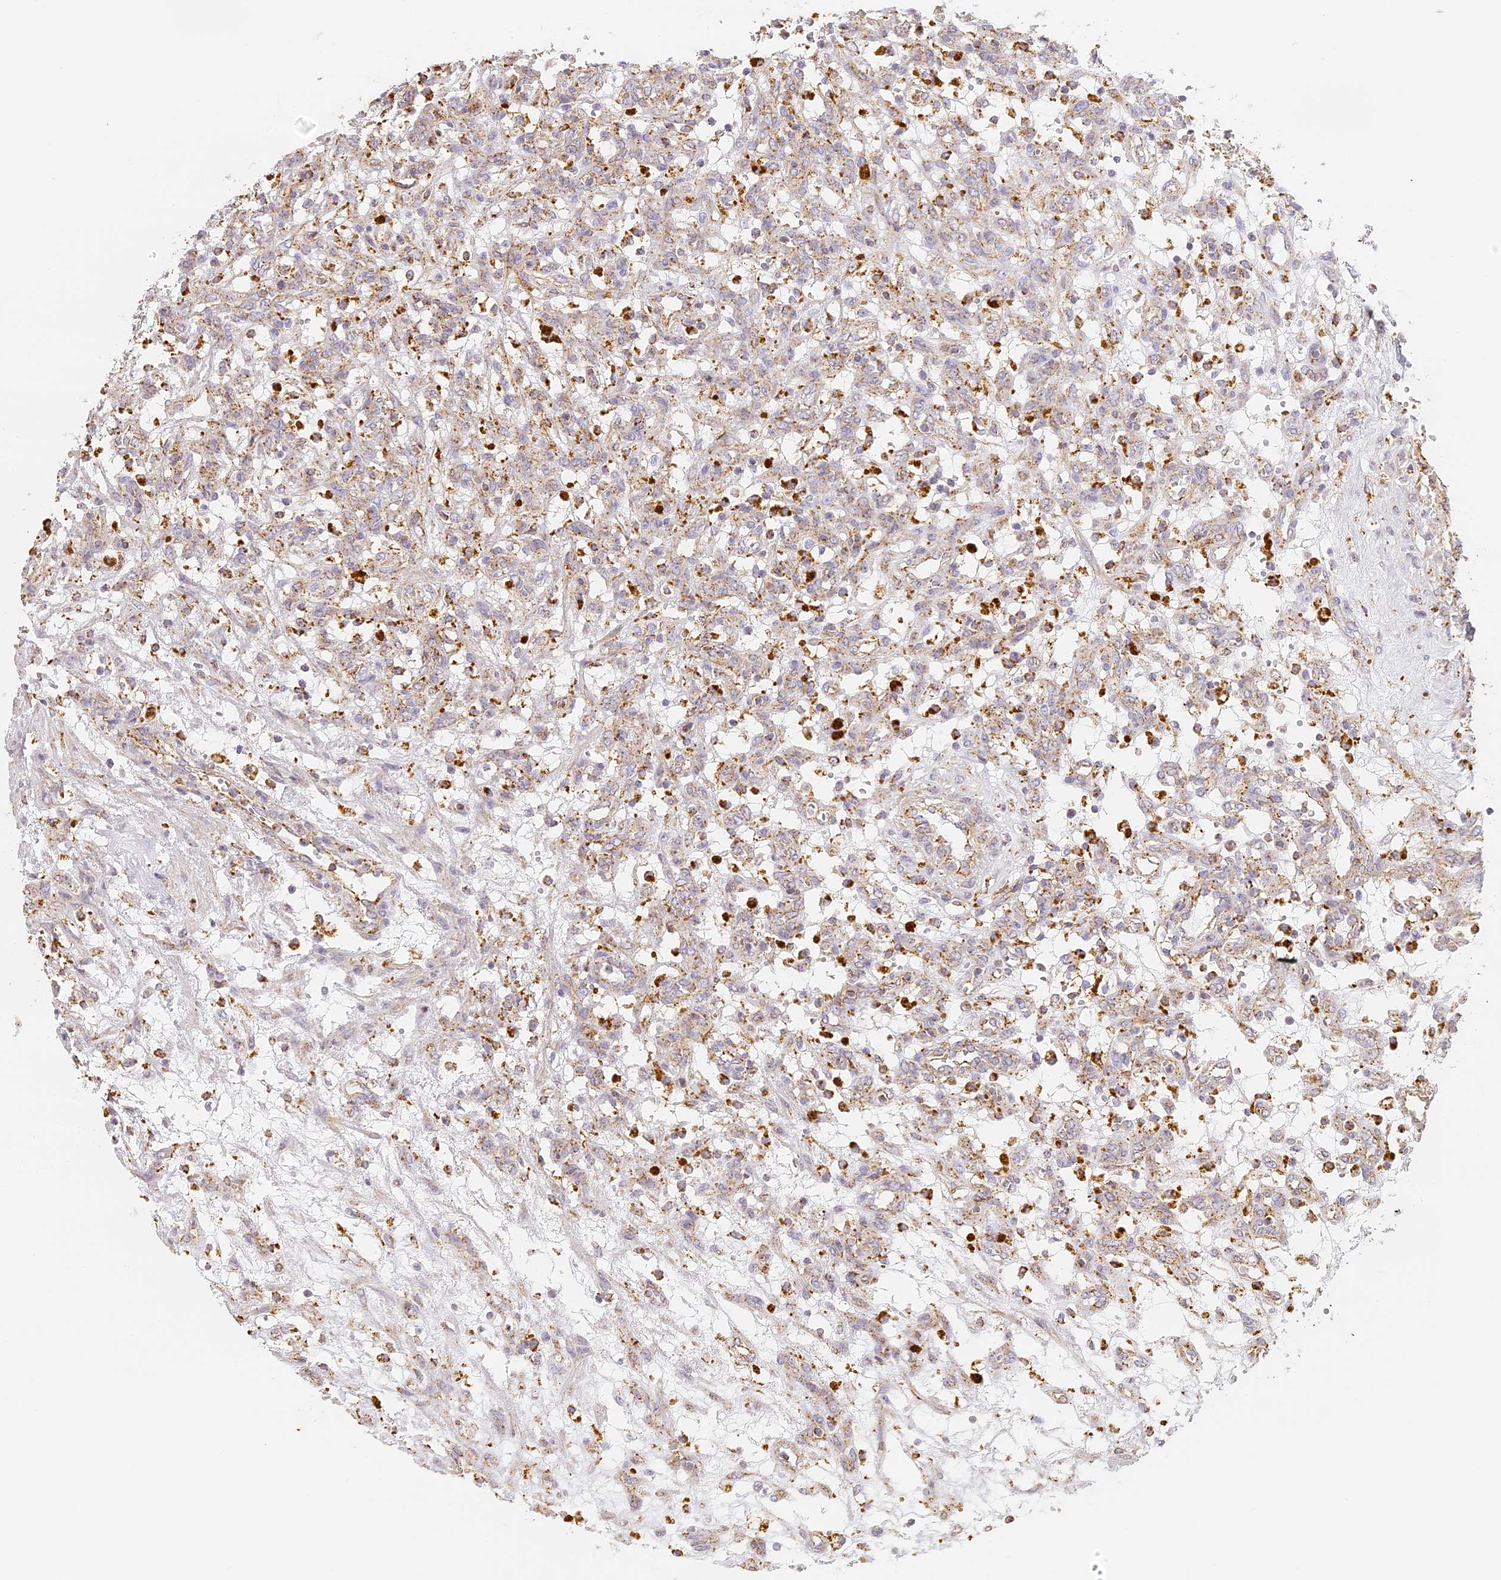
{"staining": {"intensity": "moderate", "quantity": "25%-75%", "location": "cytoplasmic/membranous"}, "tissue": "renal cancer", "cell_type": "Tumor cells", "image_type": "cancer", "snomed": [{"axis": "morphology", "description": "Adenocarcinoma, NOS"}, {"axis": "topography", "description": "Kidney"}], "caption": "The immunohistochemical stain highlights moderate cytoplasmic/membranous positivity in tumor cells of adenocarcinoma (renal) tissue.", "gene": "LAMP2", "patient": {"sex": "female", "age": 57}}